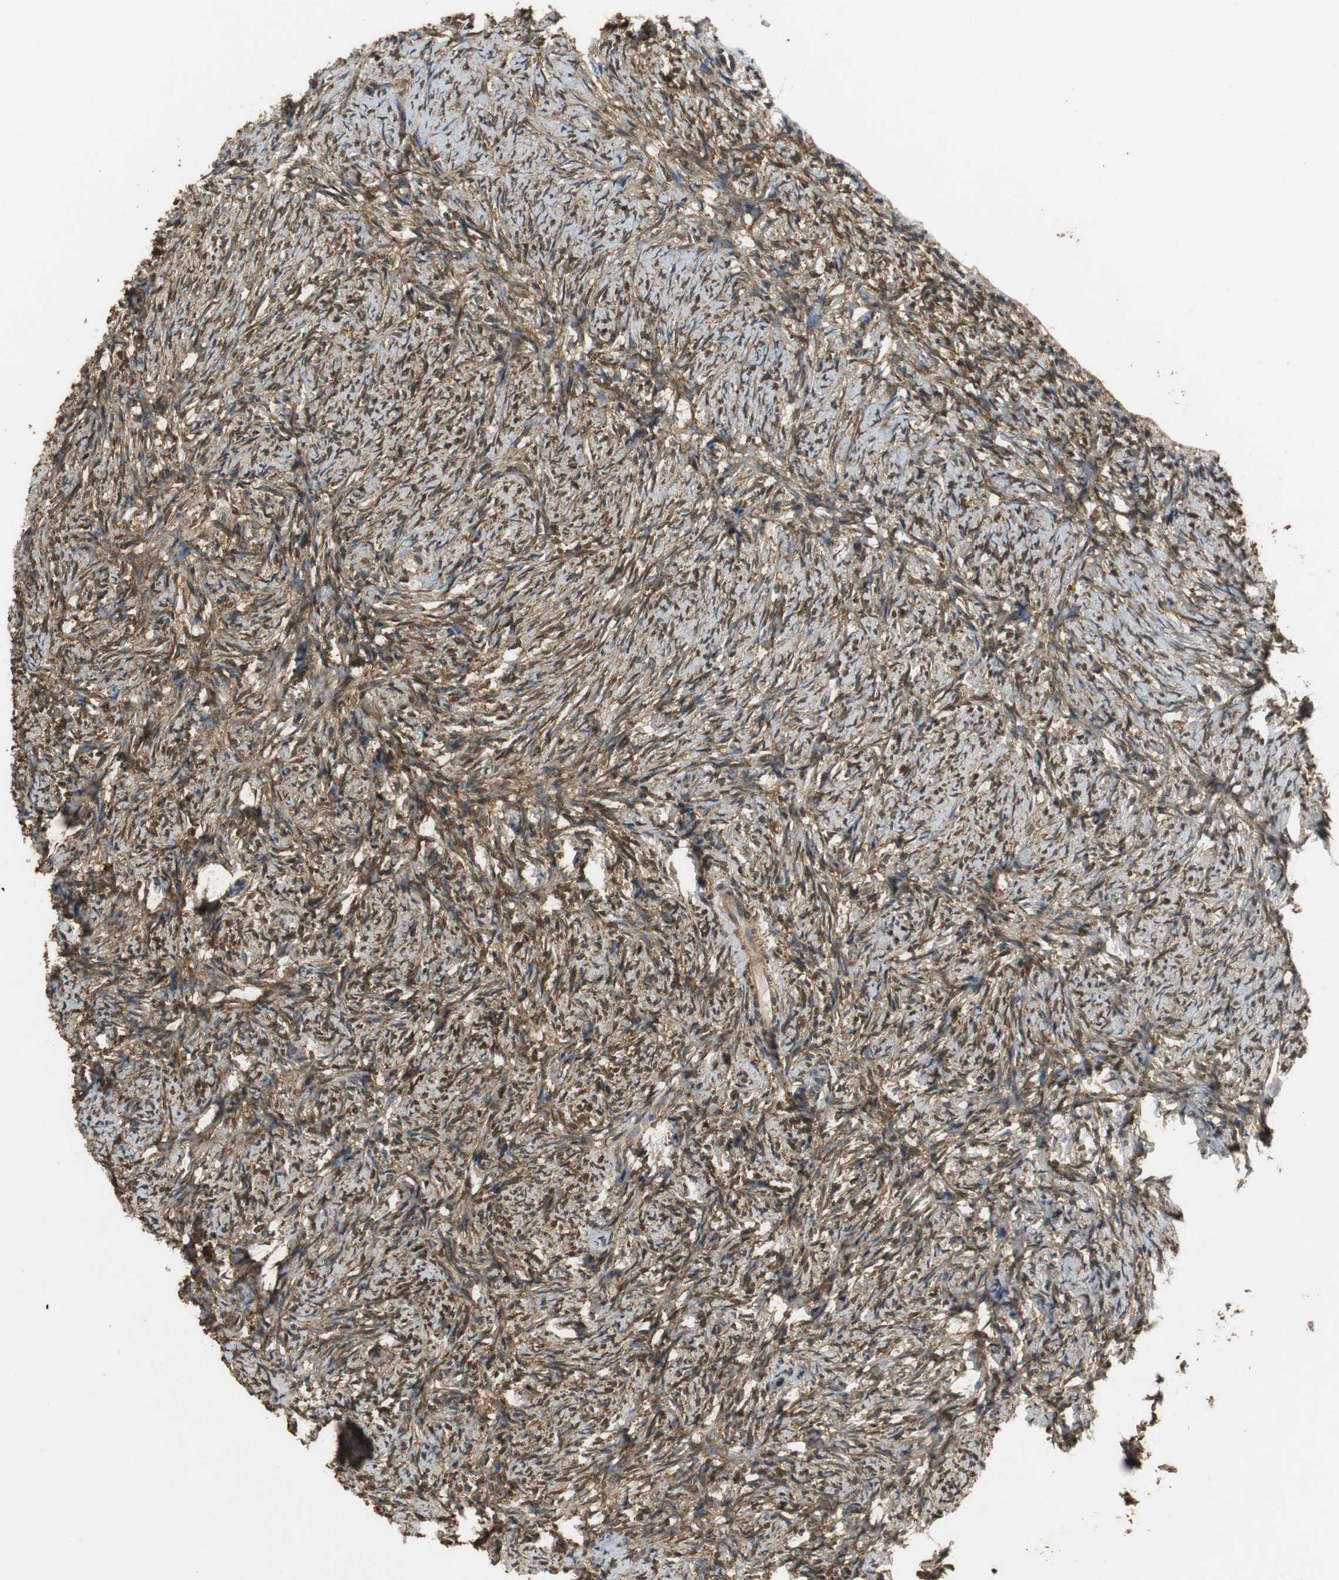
{"staining": {"intensity": "moderate", "quantity": ">75%", "location": "cytoplasmic/membranous,nuclear"}, "tissue": "ovary", "cell_type": "Ovarian stroma cells", "image_type": "normal", "snomed": [{"axis": "morphology", "description": "Normal tissue, NOS"}, {"axis": "topography", "description": "Ovary"}], "caption": "Immunohistochemistry (IHC) histopathology image of unremarkable ovary: human ovary stained using immunohistochemistry exhibits medium levels of moderate protein expression localized specifically in the cytoplasmic/membranous,nuclear of ovarian stroma cells, appearing as a cytoplasmic/membranous,nuclear brown color.", "gene": "UBQLN2", "patient": {"sex": "female", "age": 60}}